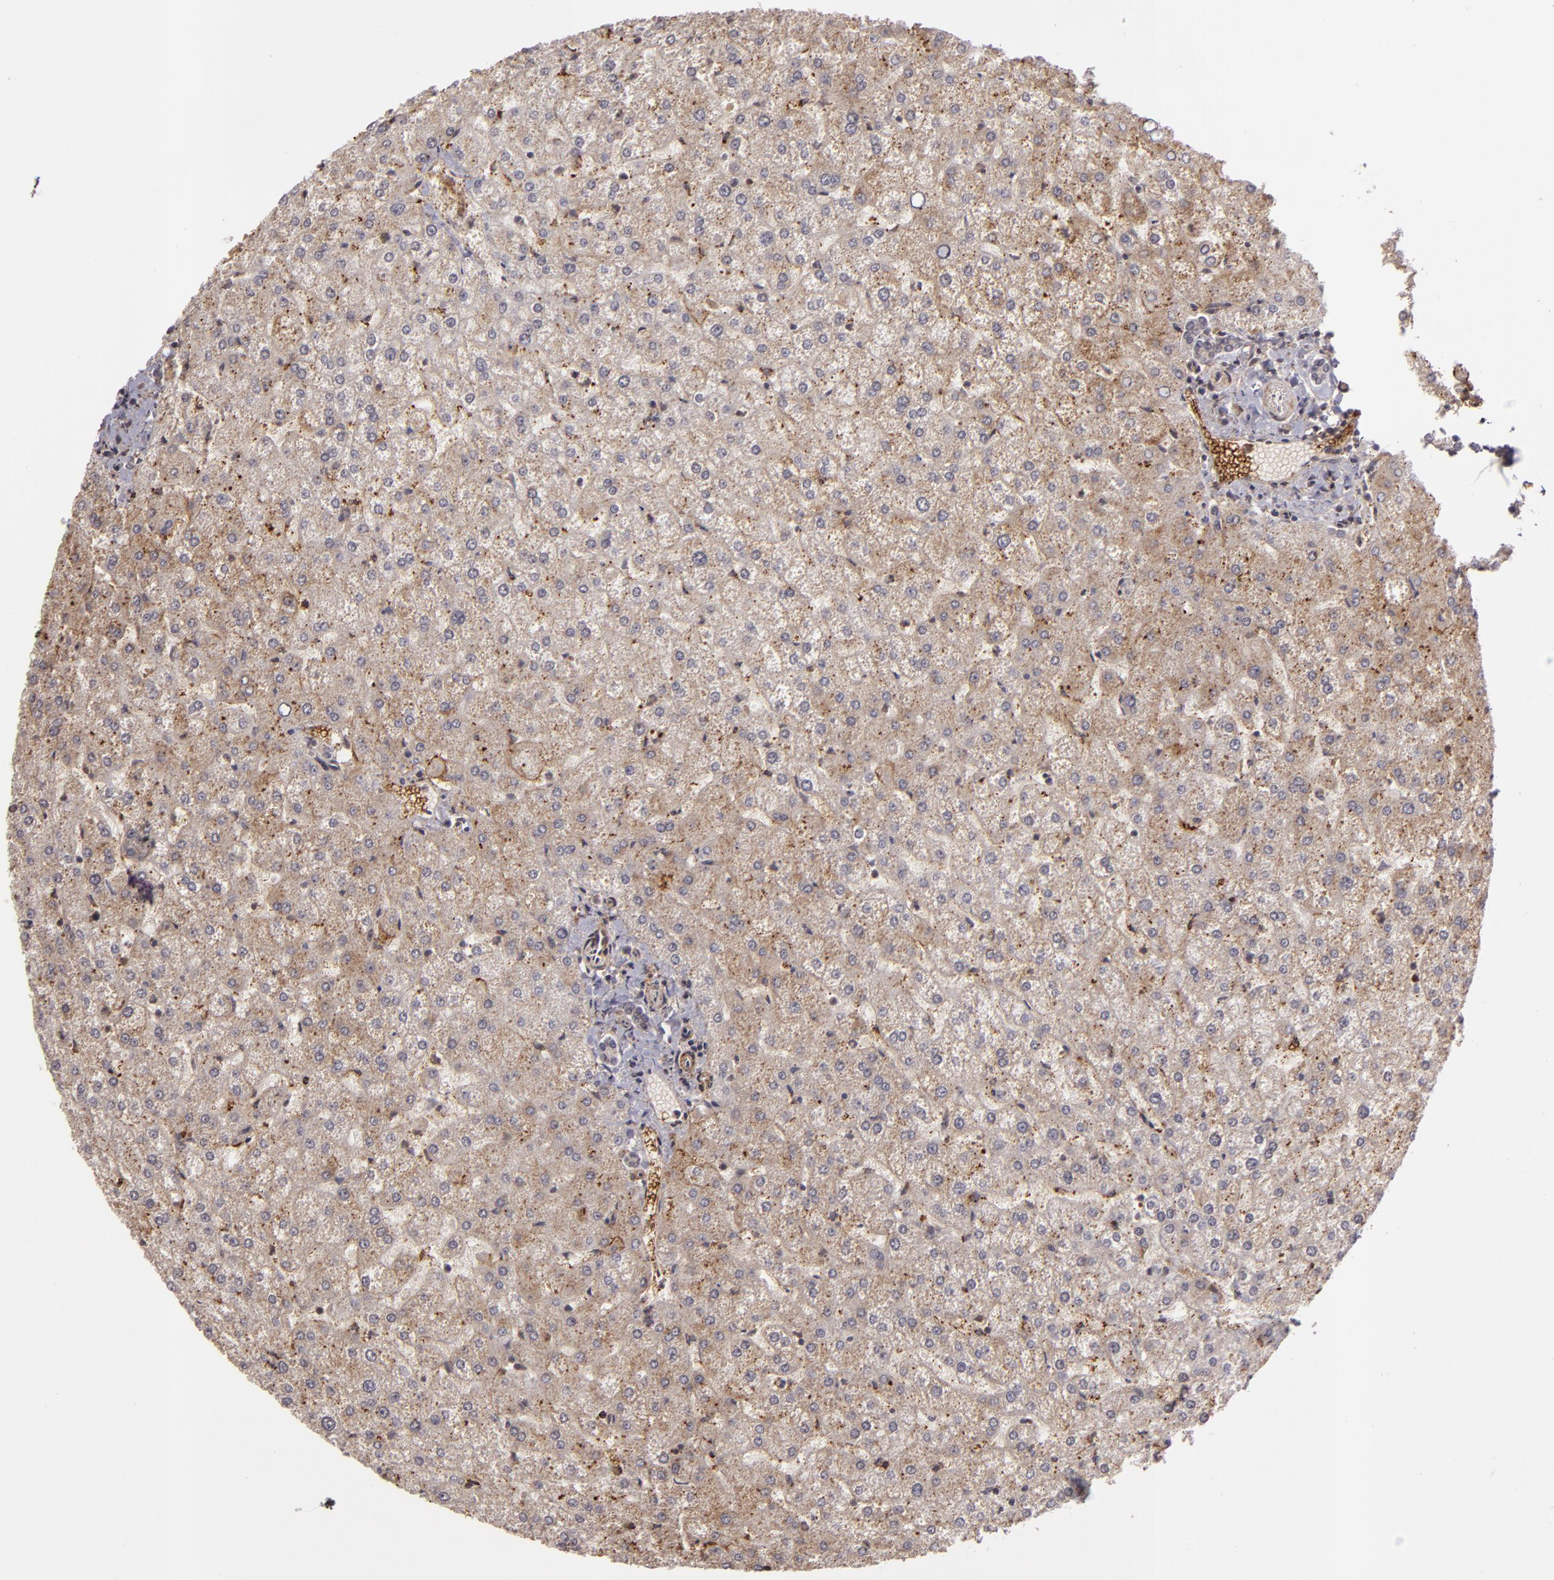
{"staining": {"intensity": "weak", "quantity": "25%-75%", "location": "cytoplasmic/membranous"}, "tissue": "liver", "cell_type": "Cholangiocytes", "image_type": "normal", "snomed": [{"axis": "morphology", "description": "Normal tissue, NOS"}, {"axis": "topography", "description": "Liver"}], "caption": "Weak cytoplasmic/membranous staining is present in approximately 25%-75% of cholangiocytes in unremarkable liver. Nuclei are stained in blue.", "gene": "ZBTB33", "patient": {"sex": "female", "age": 32}}